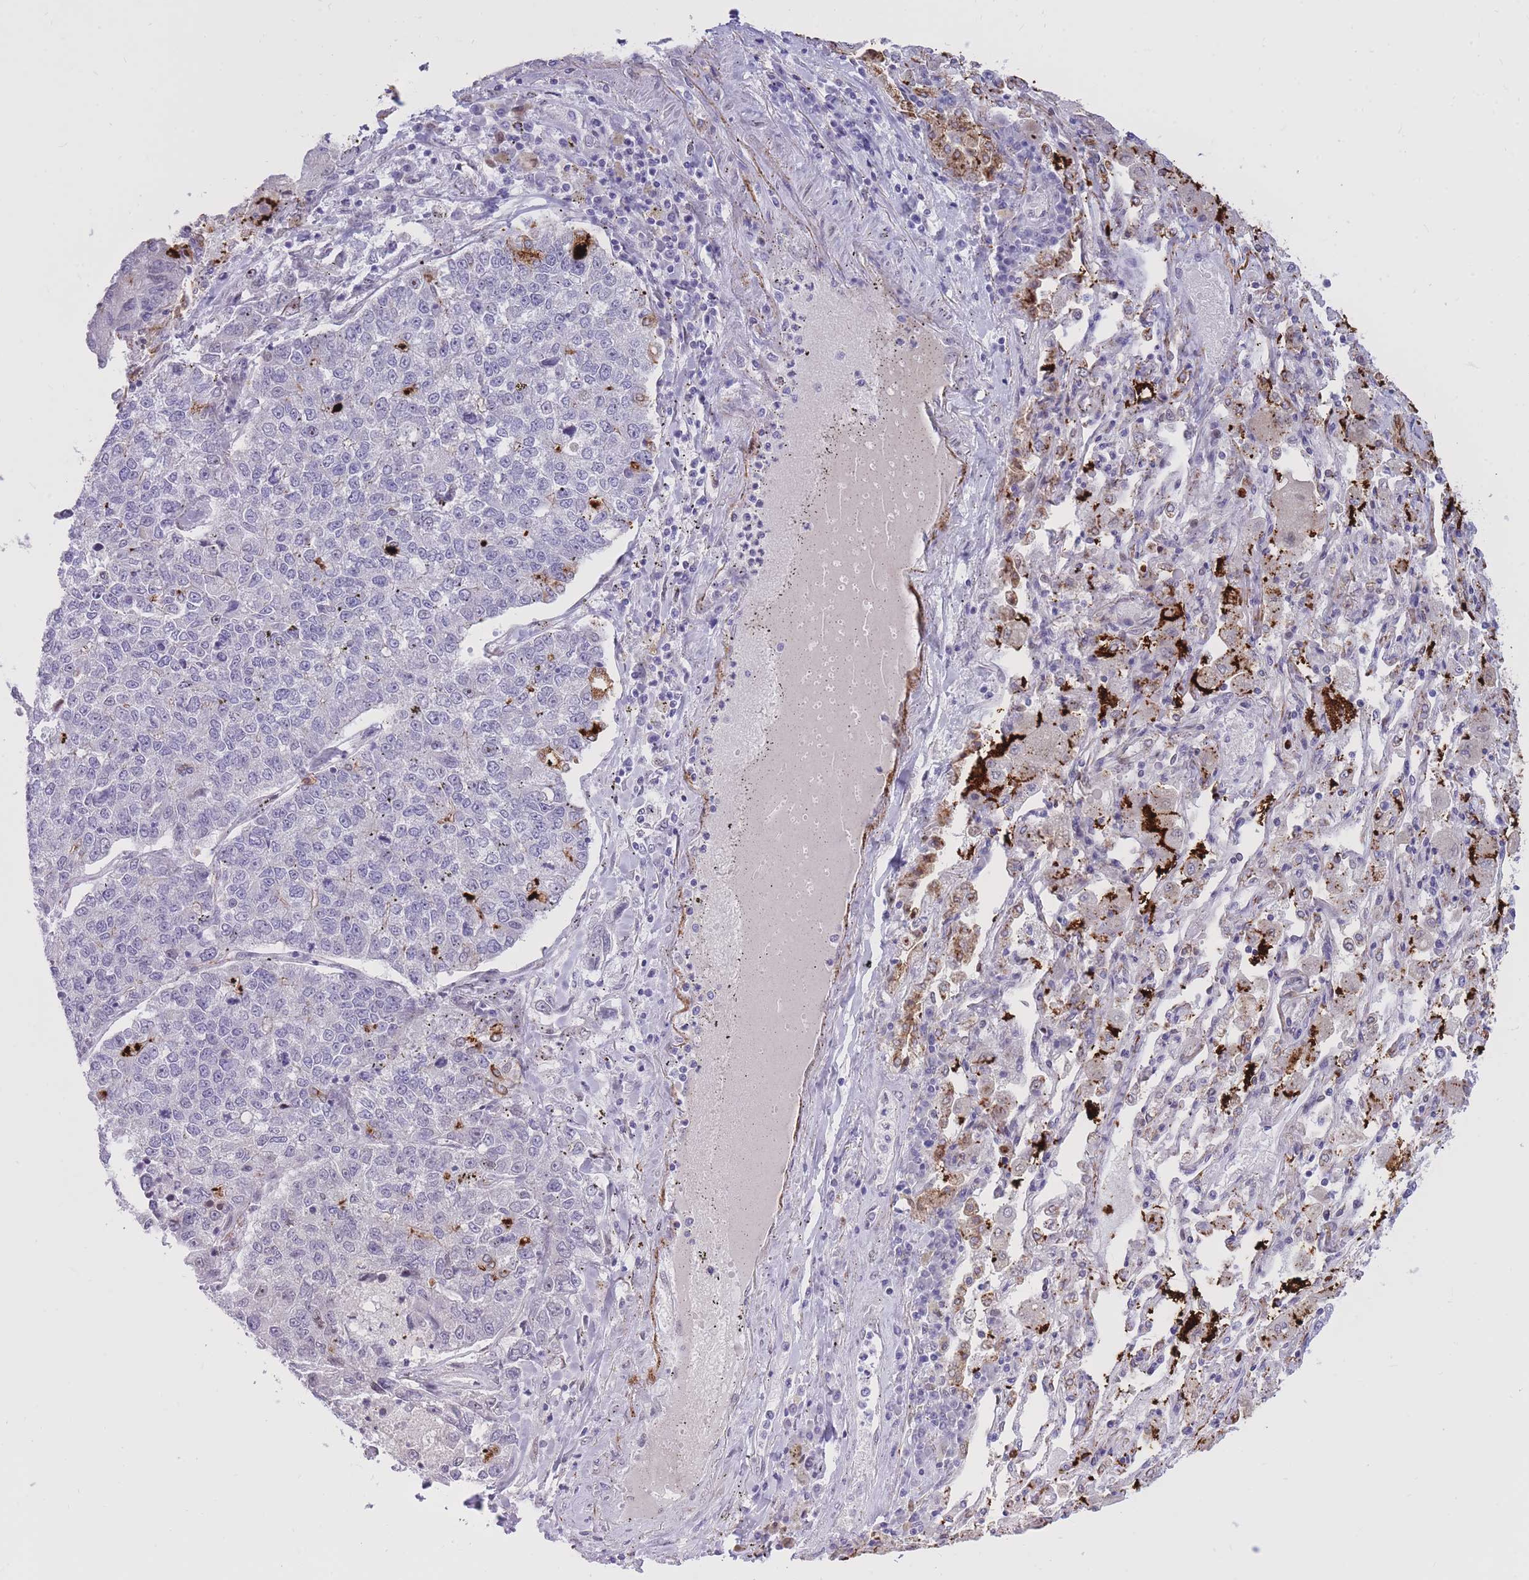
{"staining": {"intensity": "negative", "quantity": "none", "location": "none"}, "tissue": "lung cancer", "cell_type": "Tumor cells", "image_type": "cancer", "snomed": [{"axis": "morphology", "description": "Adenocarcinoma, NOS"}, {"axis": "topography", "description": "Lung"}], "caption": "An image of human lung cancer is negative for staining in tumor cells.", "gene": "HOOK2", "patient": {"sex": "male", "age": 49}}